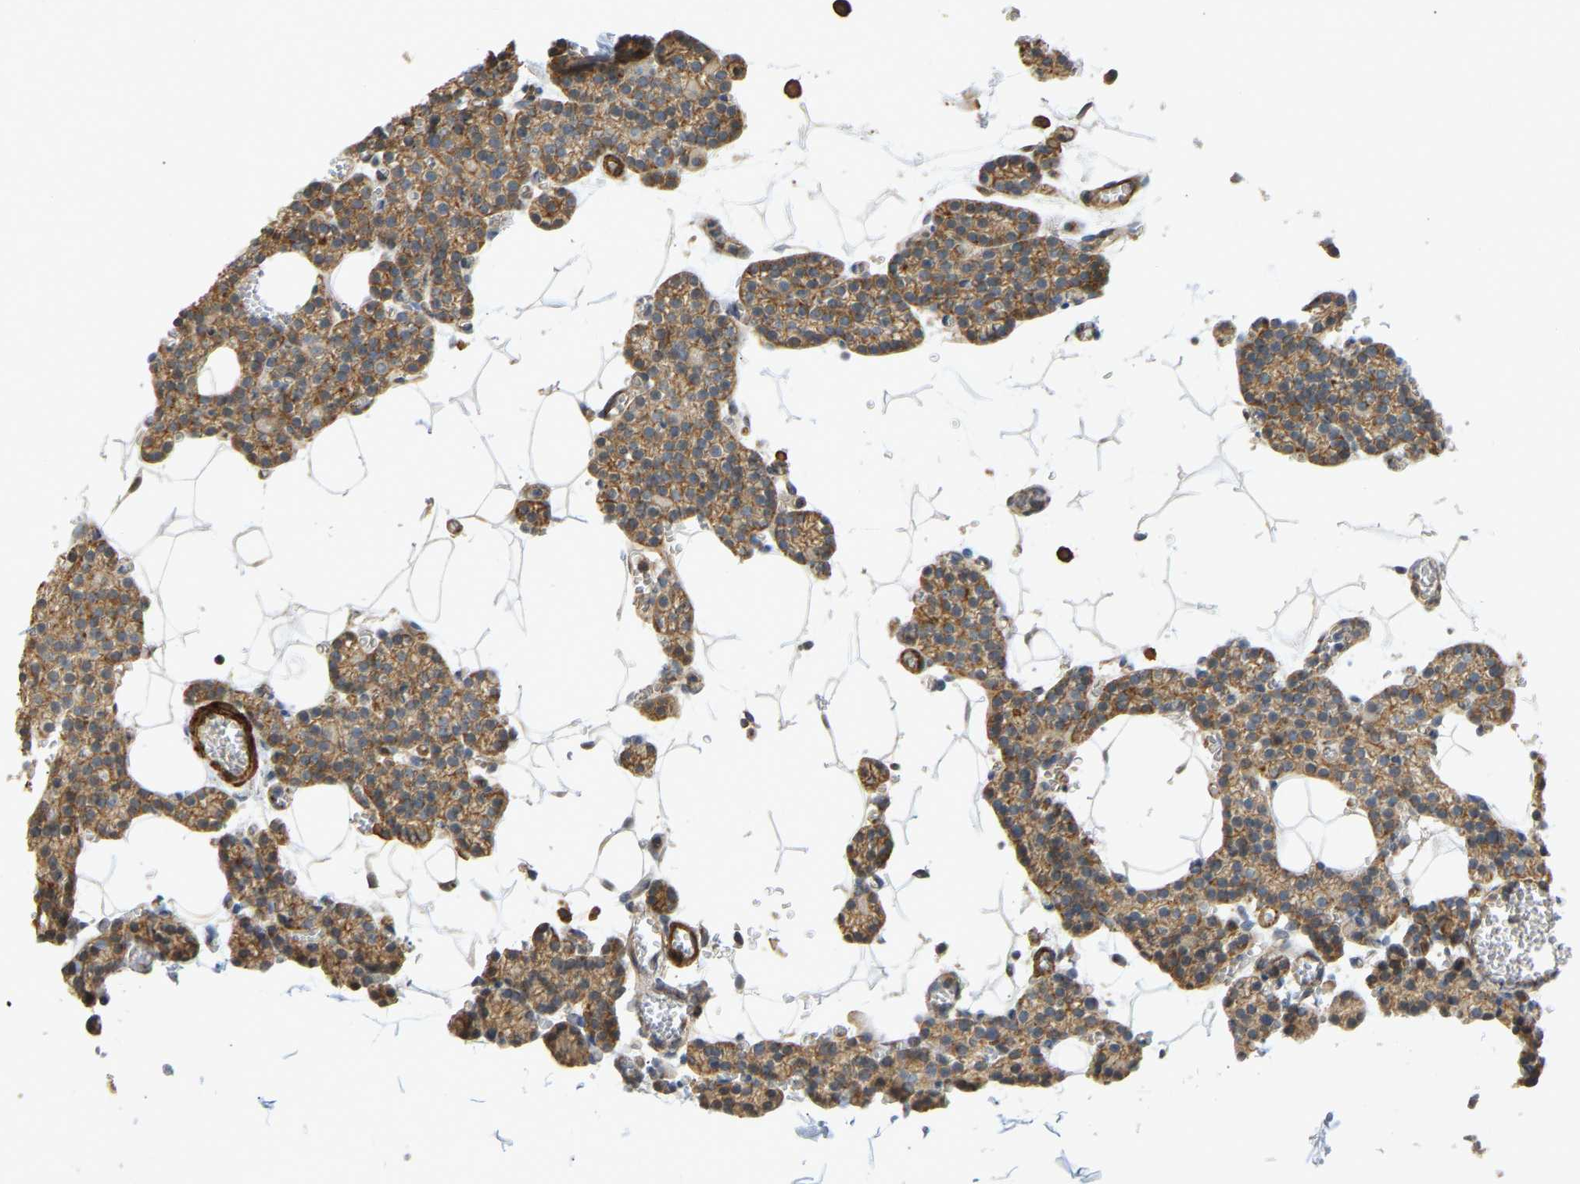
{"staining": {"intensity": "moderate", "quantity": ">75%", "location": "cytoplasmic/membranous"}, "tissue": "parathyroid gland", "cell_type": "Glandular cells", "image_type": "normal", "snomed": [{"axis": "morphology", "description": "Normal tissue, NOS"}, {"axis": "morphology", "description": "Adenoma, NOS"}, {"axis": "topography", "description": "Parathyroid gland"}], "caption": "This is a histology image of IHC staining of unremarkable parathyroid gland, which shows moderate positivity in the cytoplasmic/membranous of glandular cells.", "gene": "KIAA1671", "patient": {"sex": "female", "age": 58}}